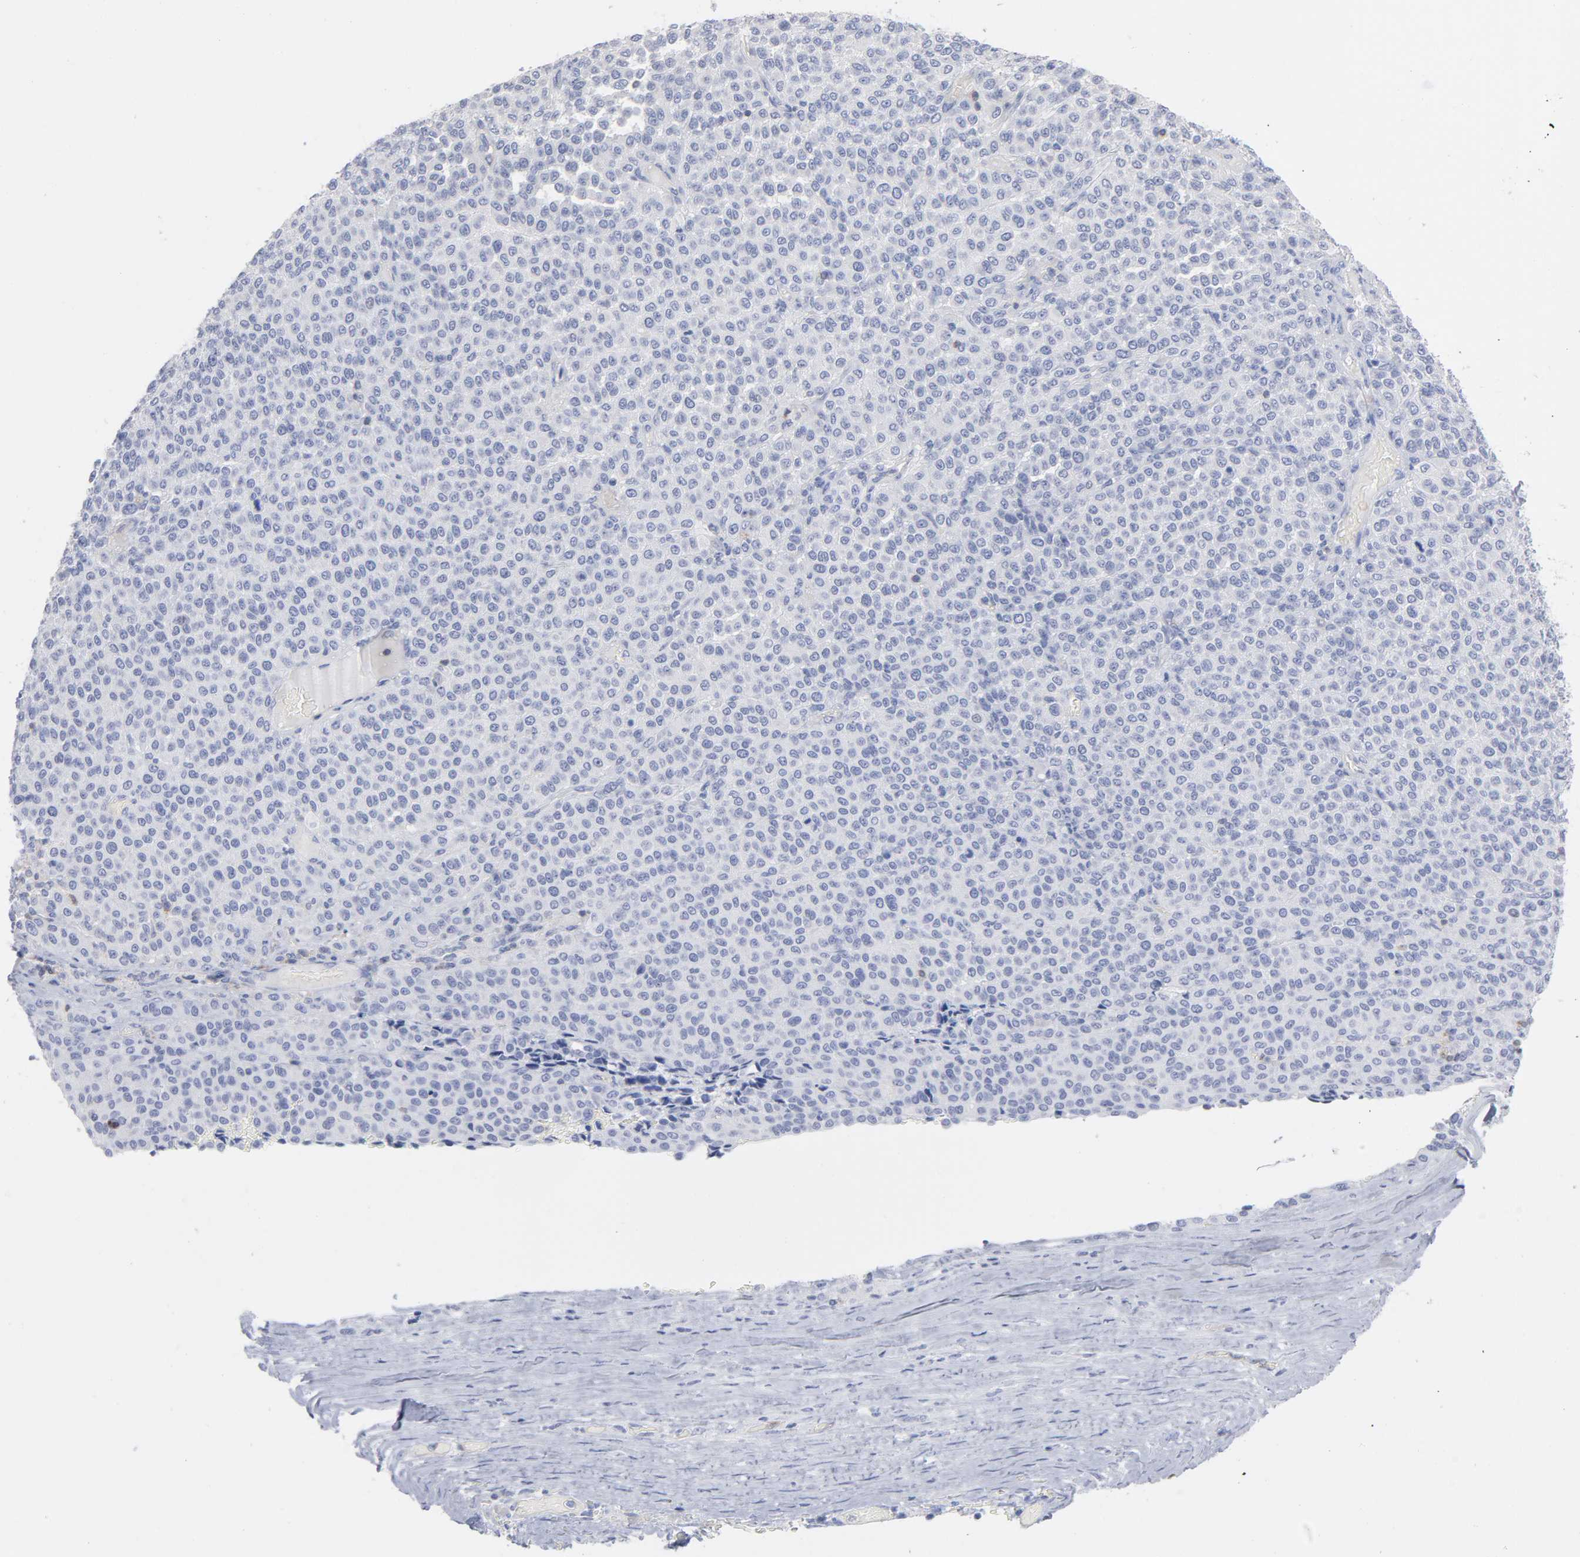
{"staining": {"intensity": "negative", "quantity": "none", "location": "none"}, "tissue": "melanoma", "cell_type": "Tumor cells", "image_type": "cancer", "snomed": [{"axis": "morphology", "description": "Malignant melanoma, Metastatic site"}, {"axis": "topography", "description": "Pancreas"}], "caption": "Photomicrograph shows no protein expression in tumor cells of melanoma tissue.", "gene": "P2RY8", "patient": {"sex": "female", "age": 30}}